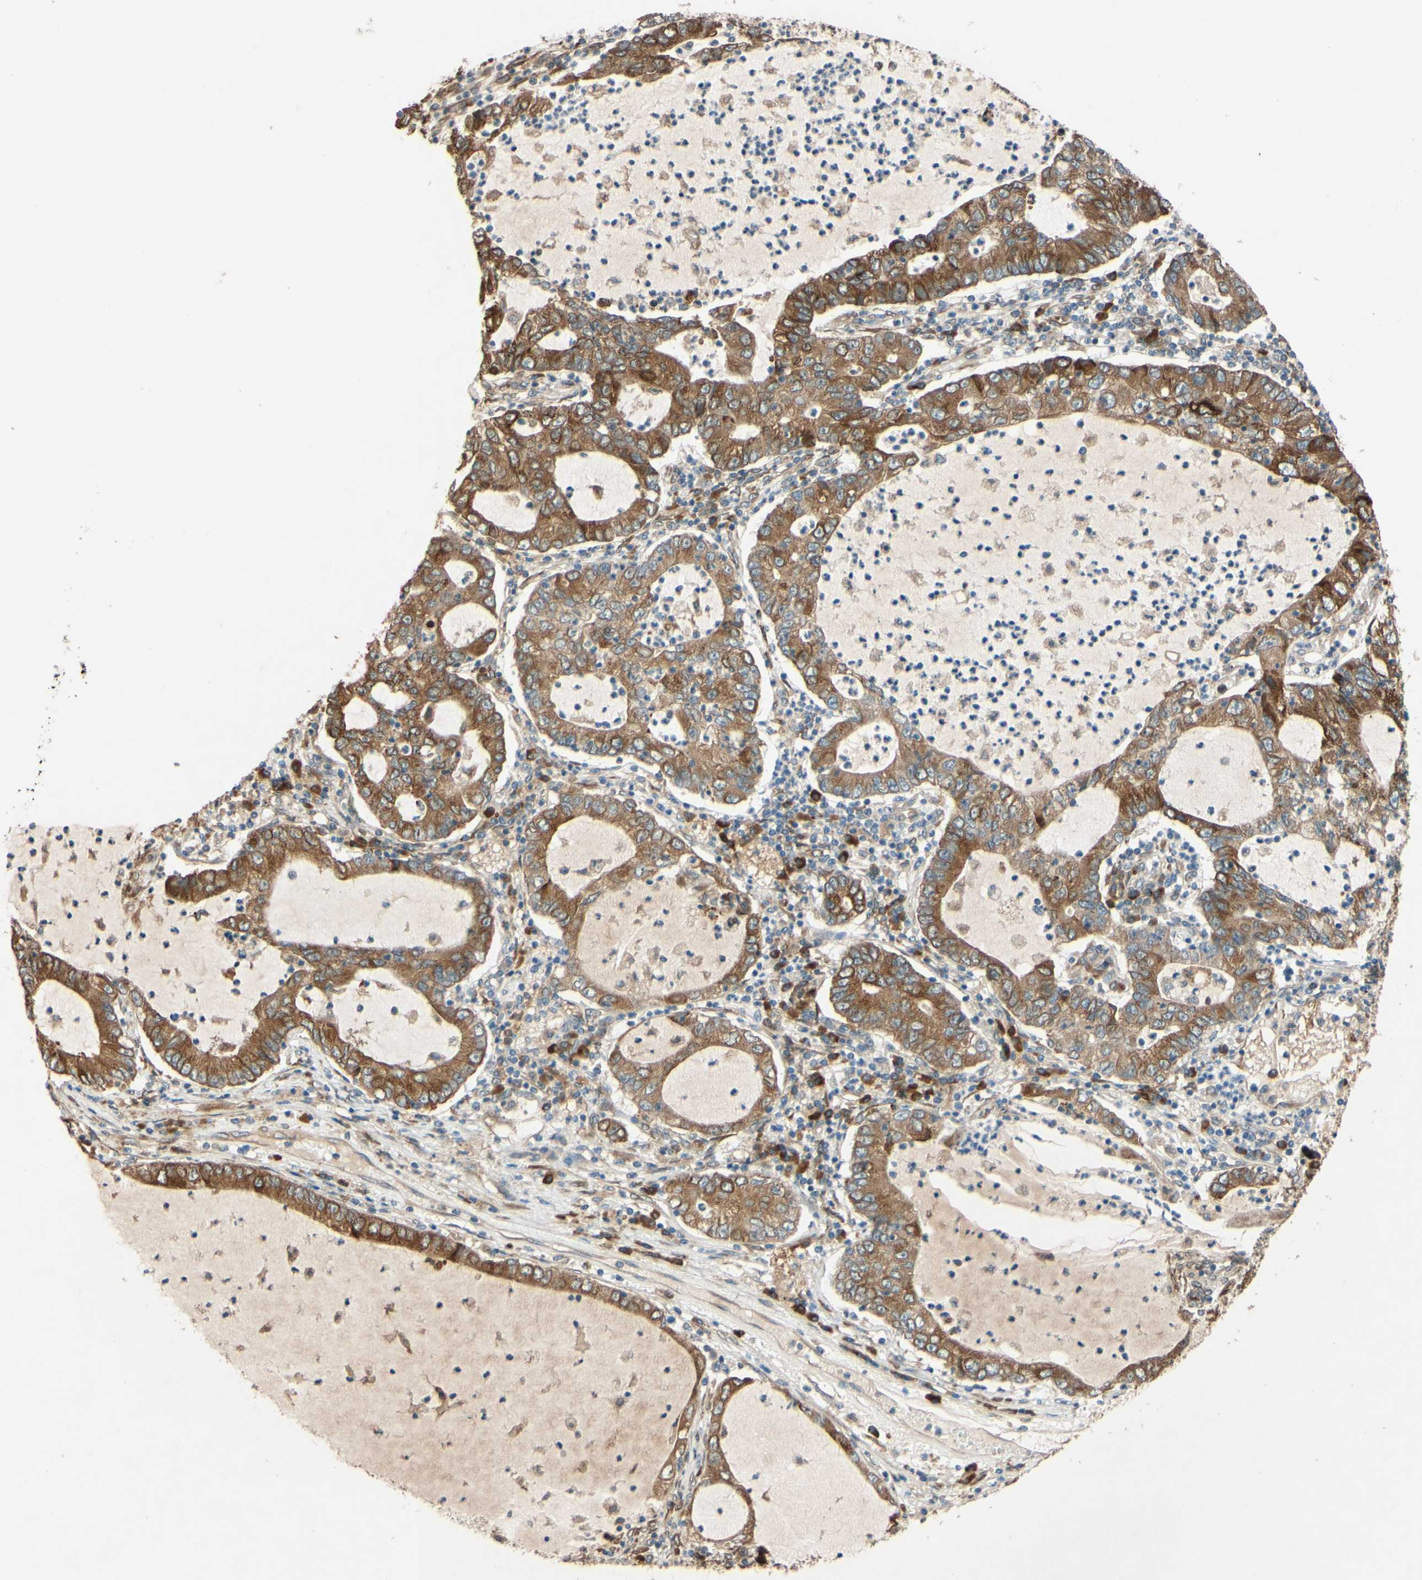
{"staining": {"intensity": "strong", "quantity": ">75%", "location": "cytoplasmic/membranous,nuclear"}, "tissue": "lung cancer", "cell_type": "Tumor cells", "image_type": "cancer", "snomed": [{"axis": "morphology", "description": "Adenocarcinoma, NOS"}, {"axis": "topography", "description": "Lung"}], "caption": "Lung adenocarcinoma stained for a protein exhibits strong cytoplasmic/membranous and nuclear positivity in tumor cells.", "gene": "PTPRU", "patient": {"sex": "female", "age": 51}}